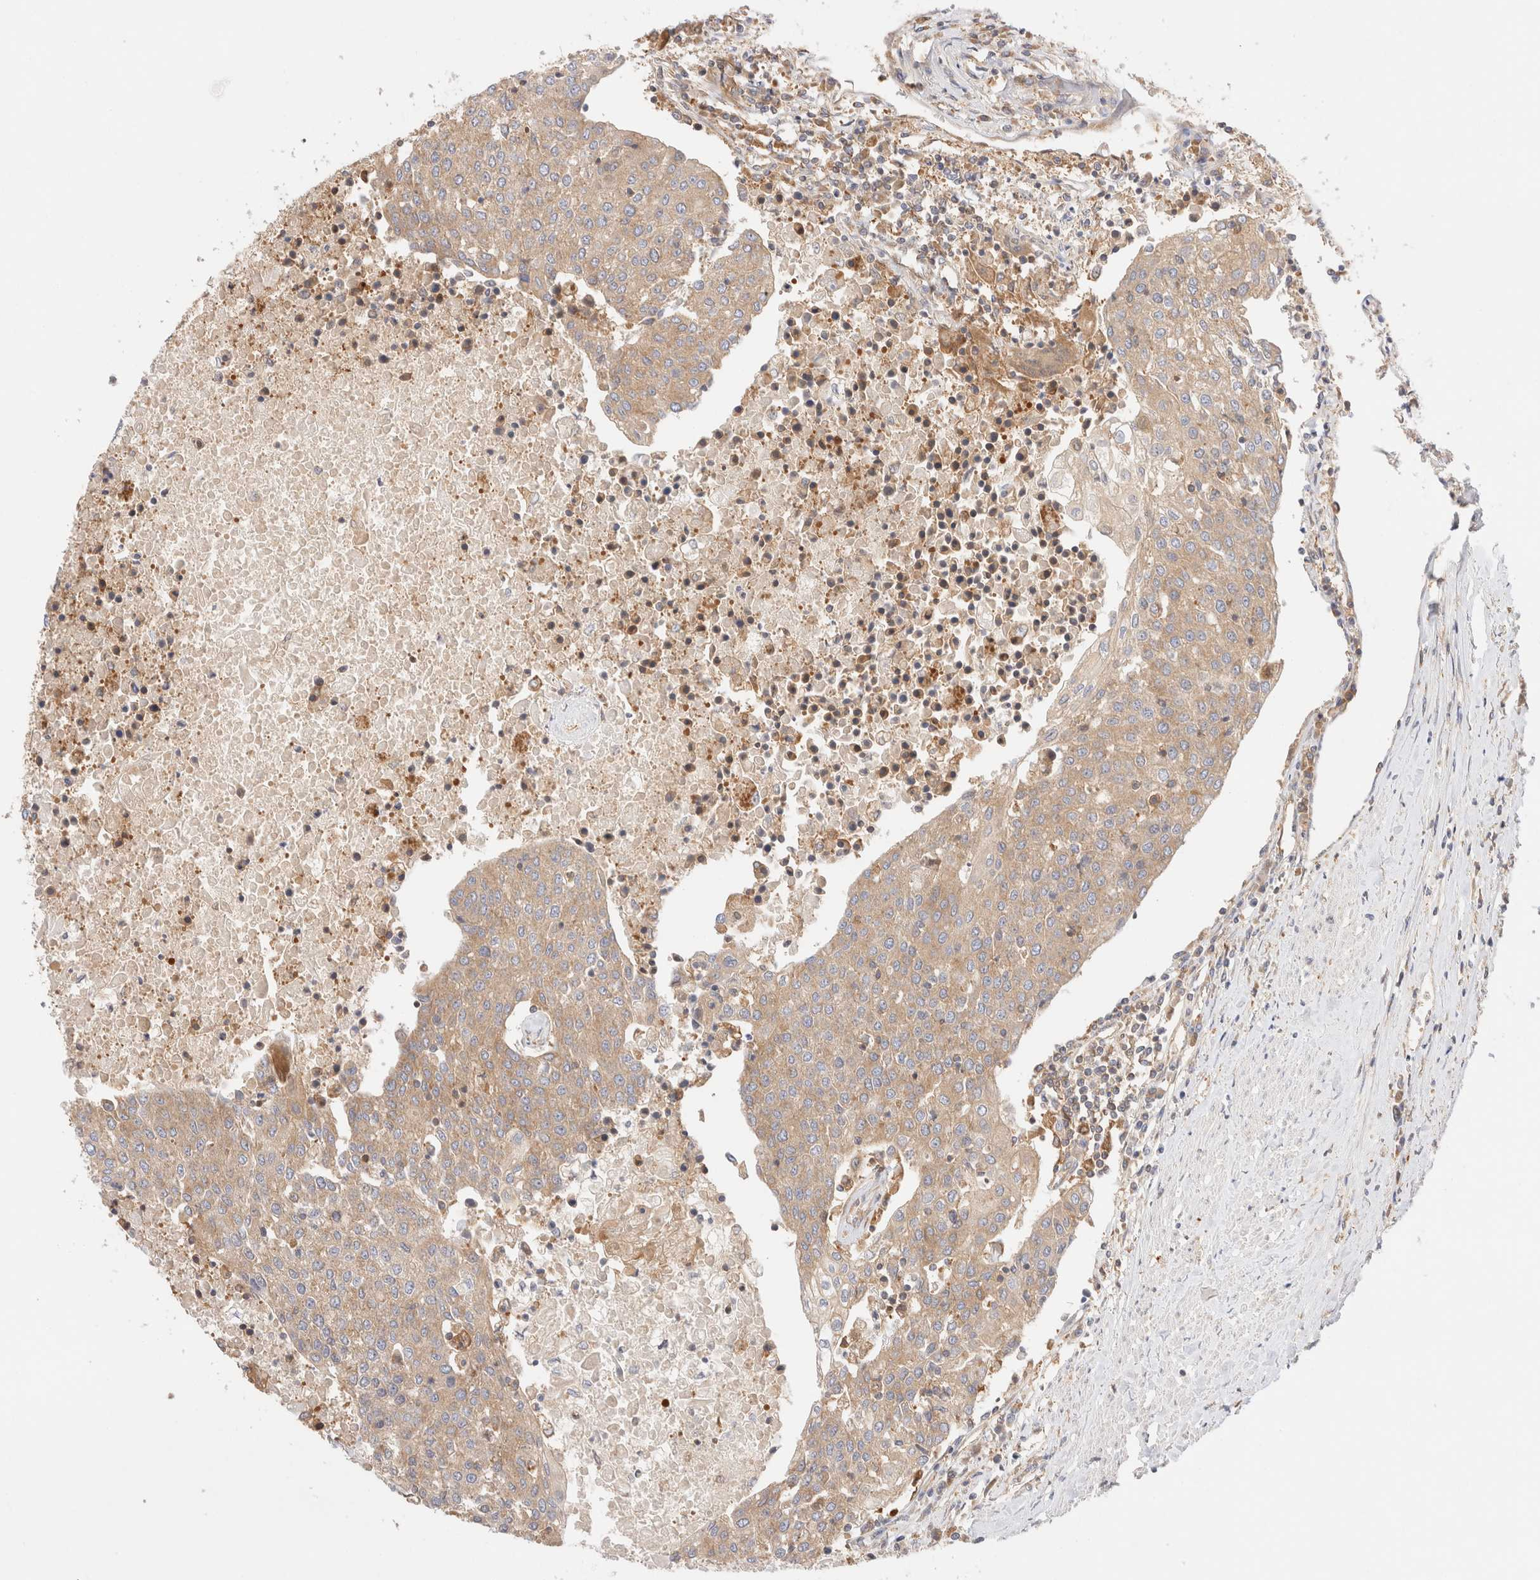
{"staining": {"intensity": "moderate", "quantity": ">75%", "location": "cytoplasmic/membranous"}, "tissue": "urothelial cancer", "cell_type": "Tumor cells", "image_type": "cancer", "snomed": [{"axis": "morphology", "description": "Urothelial carcinoma, High grade"}, {"axis": "topography", "description": "Urinary bladder"}], "caption": "An image showing moderate cytoplasmic/membranous positivity in about >75% of tumor cells in high-grade urothelial carcinoma, as visualized by brown immunohistochemical staining.", "gene": "RABEP1", "patient": {"sex": "female", "age": 85}}